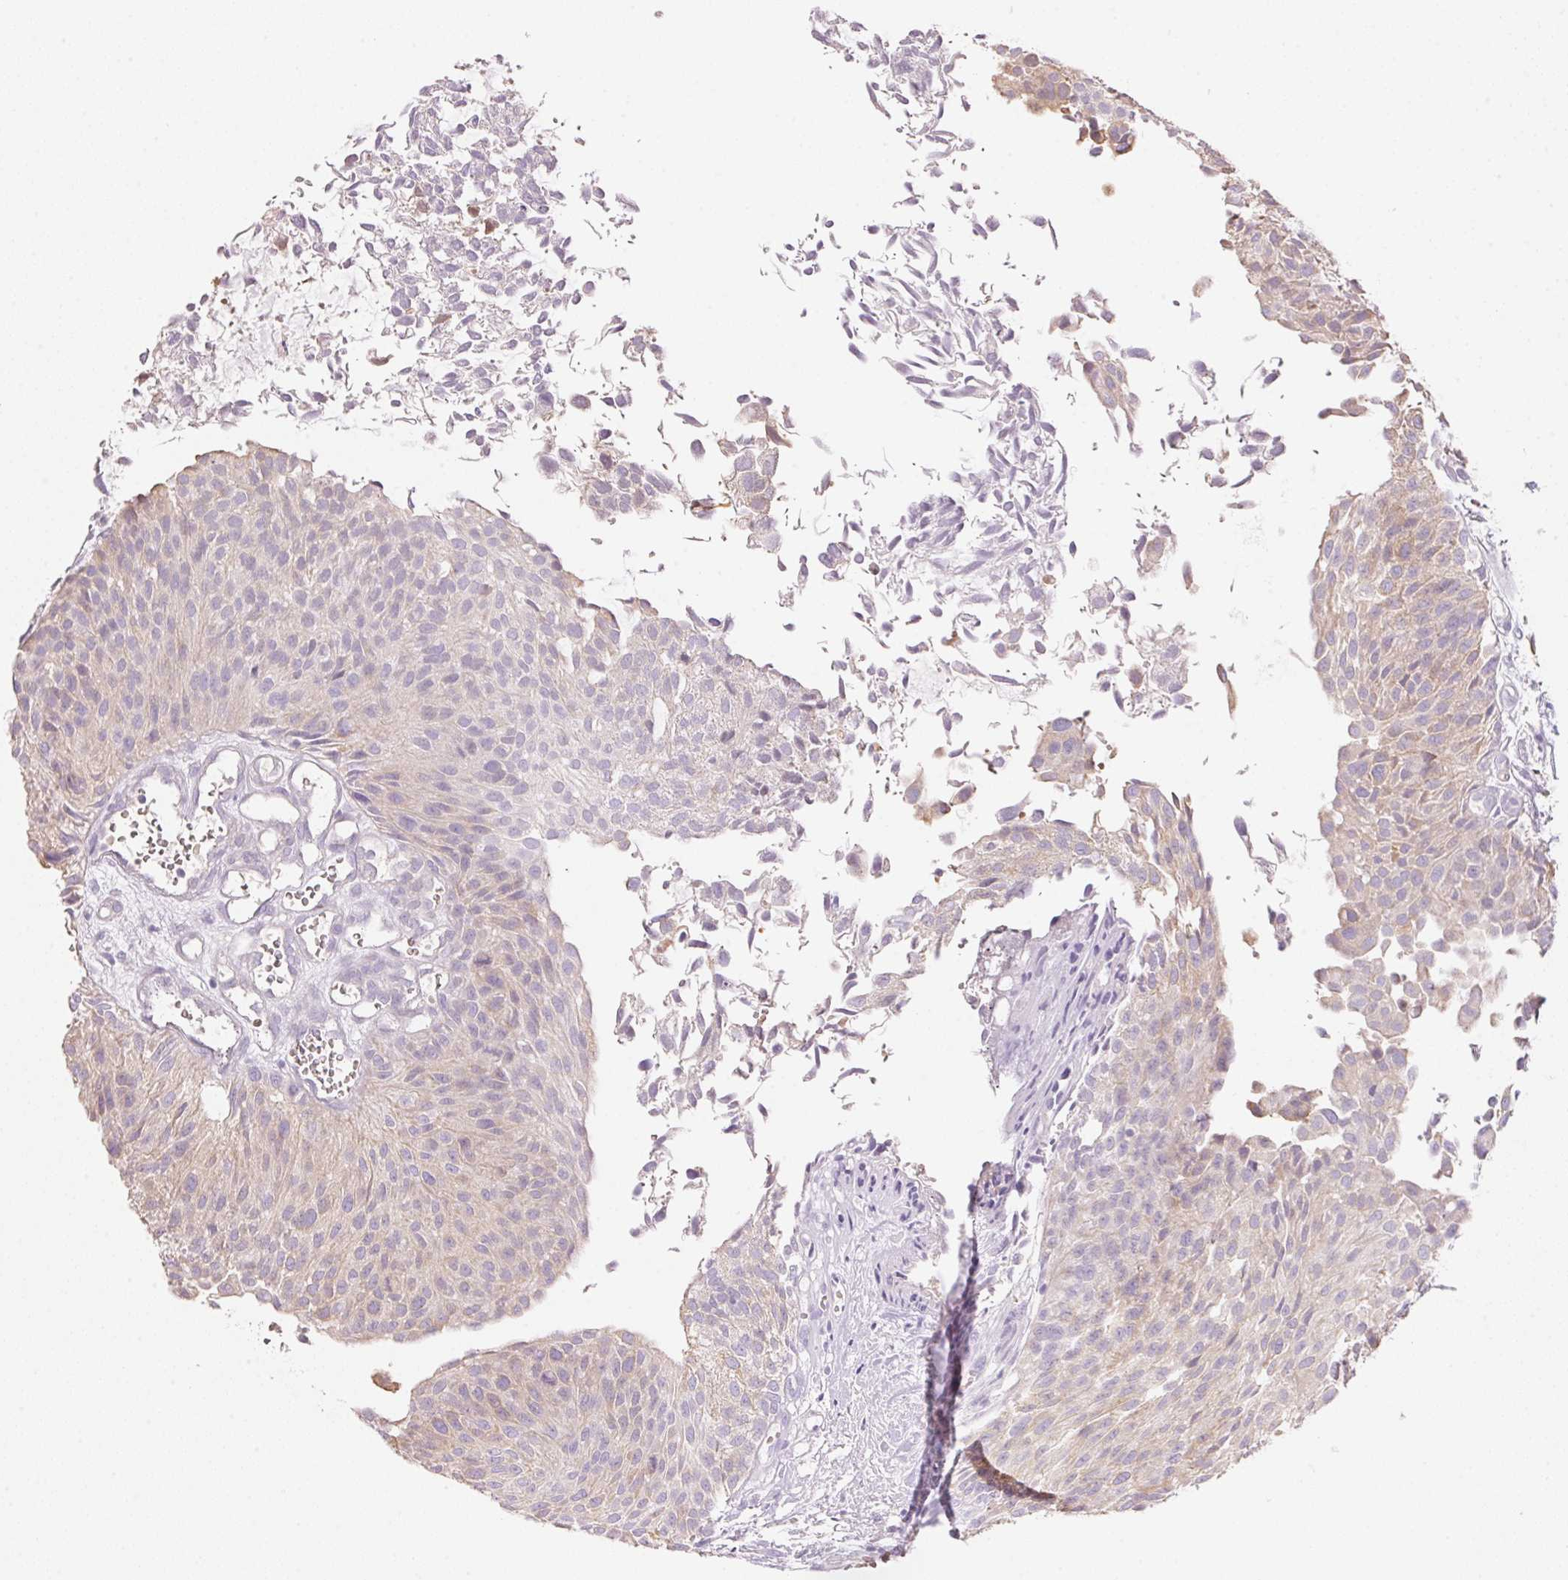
{"staining": {"intensity": "weak", "quantity": "25%-75%", "location": "cytoplasmic/membranous"}, "tissue": "urothelial cancer", "cell_type": "Tumor cells", "image_type": "cancer", "snomed": [{"axis": "morphology", "description": "Urothelial carcinoma, NOS"}, {"axis": "topography", "description": "Urinary bladder"}], "caption": "Urothelial cancer was stained to show a protein in brown. There is low levels of weak cytoplasmic/membranous positivity in approximately 25%-75% of tumor cells. Ihc stains the protein of interest in brown and the nuclei are stained blue.", "gene": "DHCR24", "patient": {"sex": "male", "age": 84}}